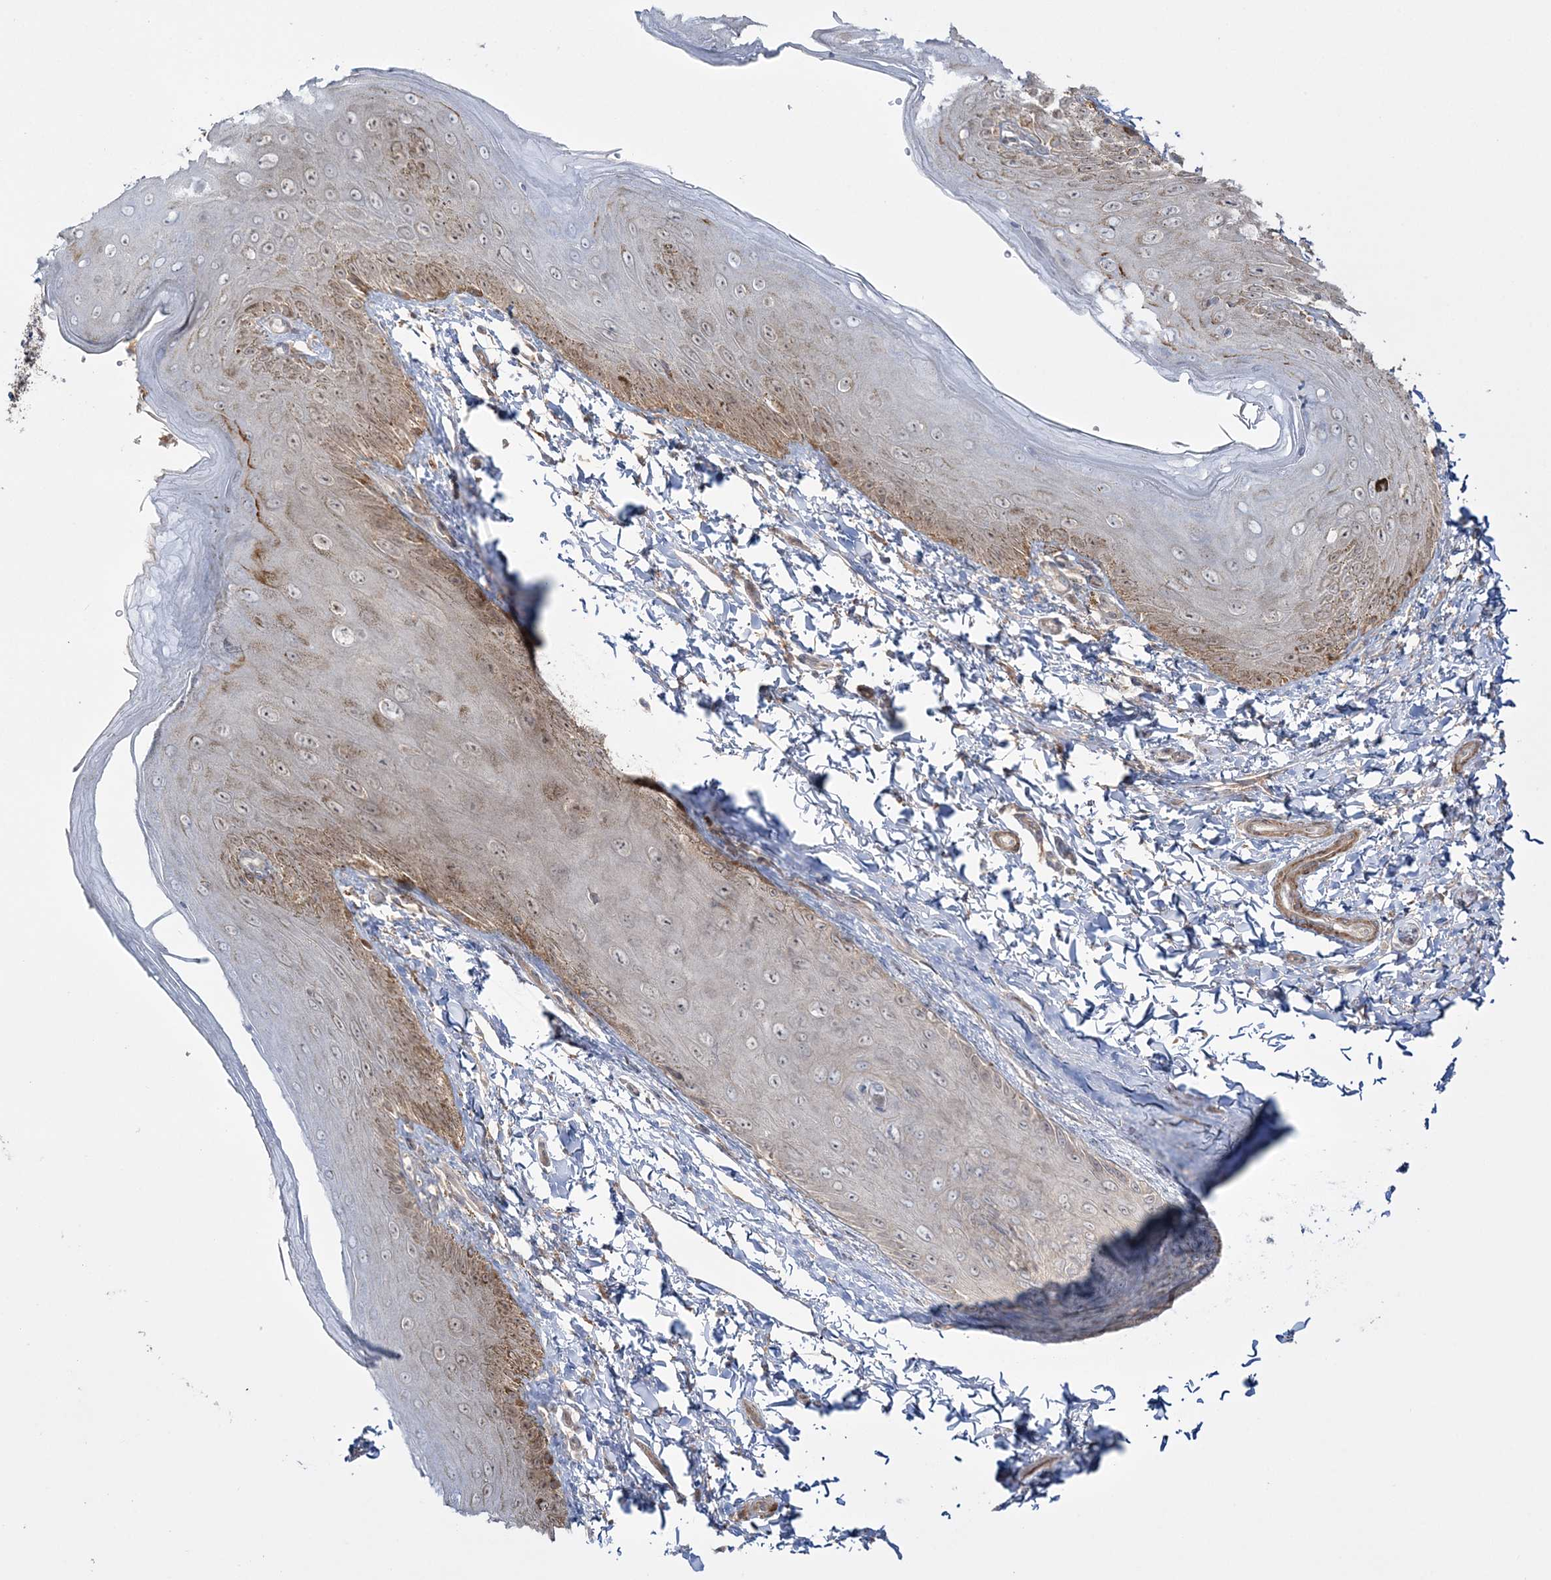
{"staining": {"intensity": "strong", "quantity": "25%-75%", "location": "cytoplasmic/membranous,nuclear"}, "tissue": "skin", "cell_type": "Epidermal cells", "image_type": "normal", "snomed": [{"axis": "morphology", "description": "Normal tissue, NOS"}, {"axis": "topography", "description": "Anal"}], "caption": "High-power microscopy captured an IHC photomicrograph of benign skin, revealing strong cytoplasmic/membranous,nuclear positivity in approximately 25%-75% of epidermal cells. (brown staining indicates protein expression, while blue staining denotes nuclei).", "gene": "MOCS2", "patient": {"sex": "male", "age": 44}}